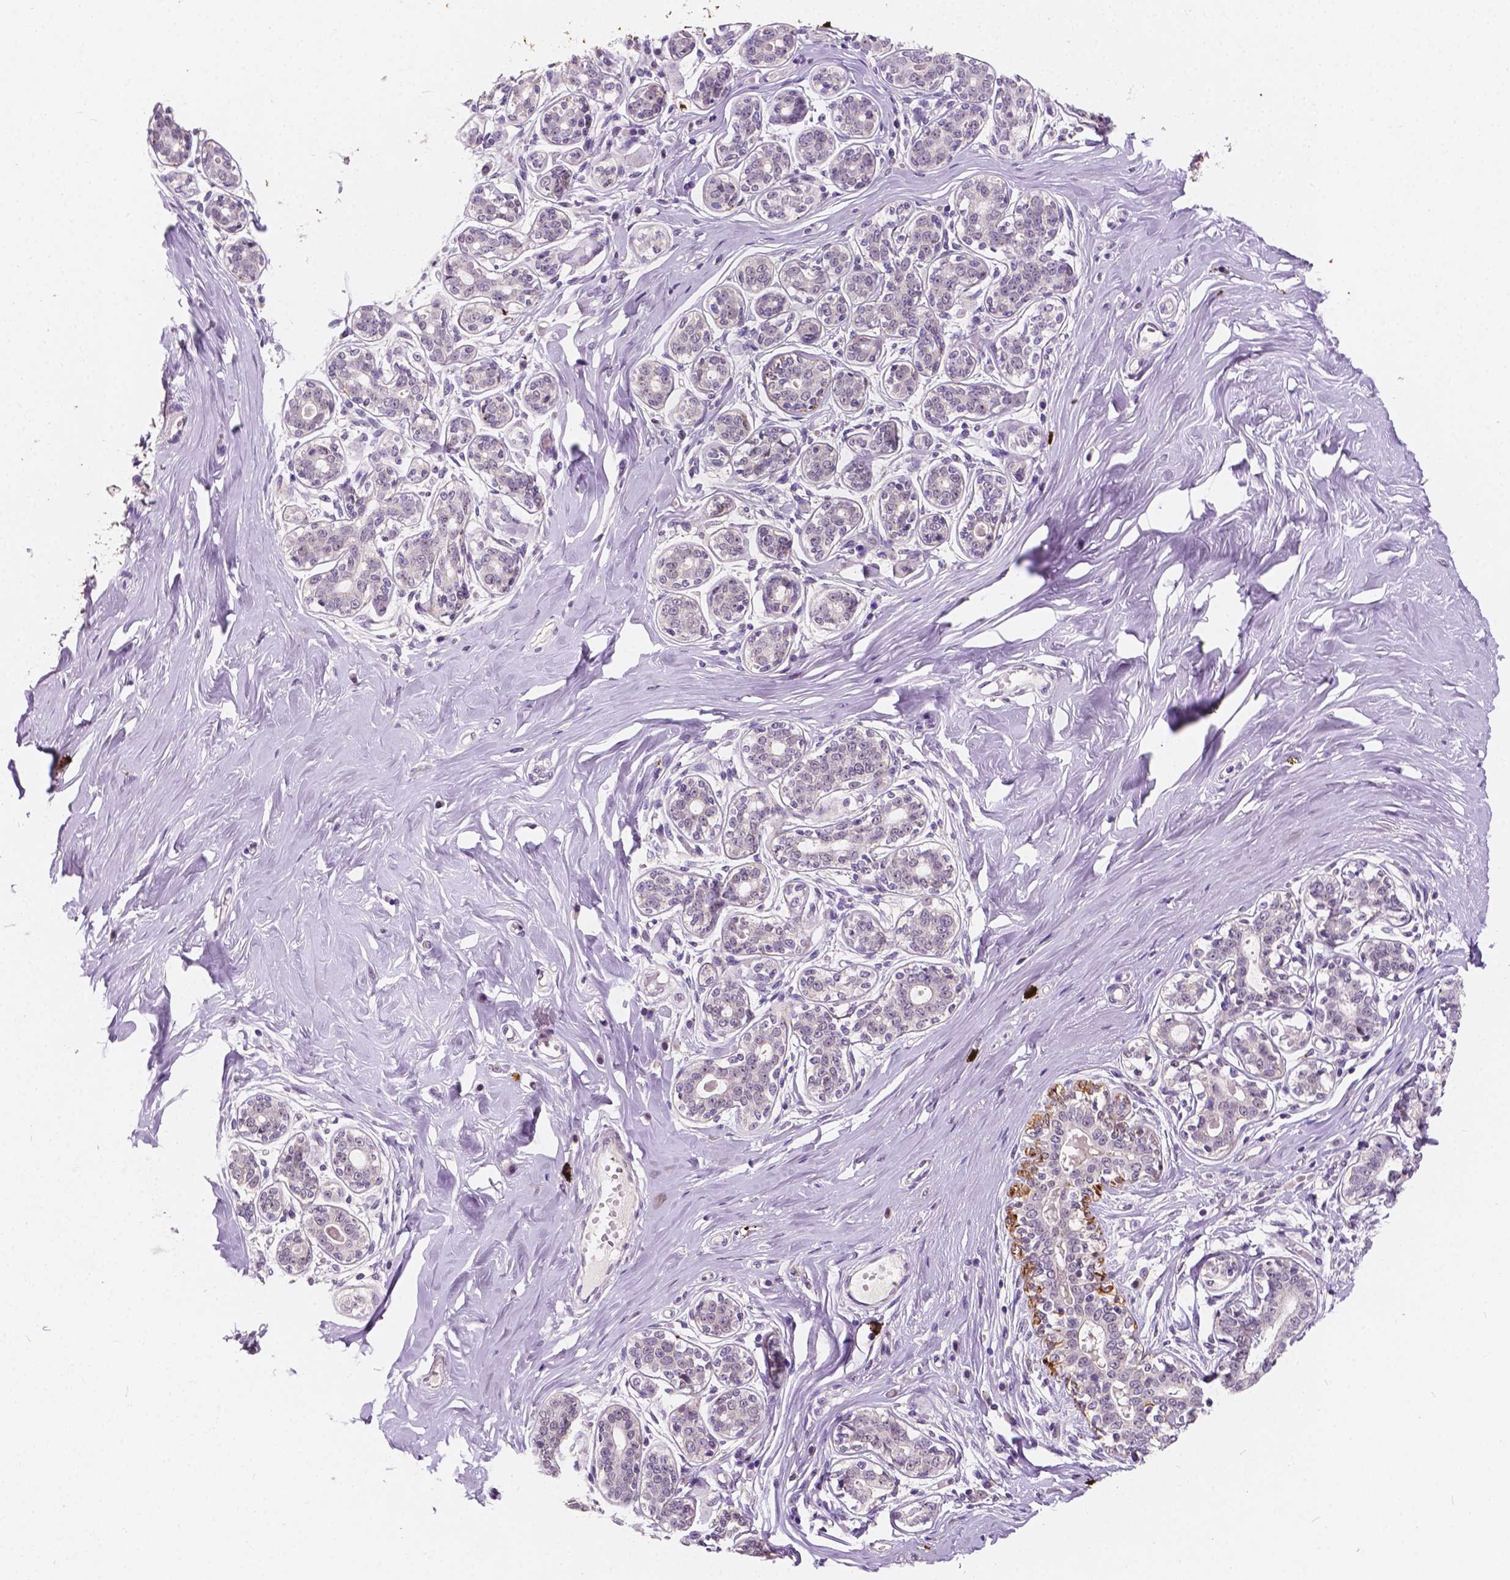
{"staining": {"intensity": "negative", "quantity": "none", "location": "none"}, "tissue": "breast", "cell_type": "Adipocytes", "image_type": "normal", "snomed": [{"axis": "morphology", "description": "Normal tissue, NOS"}, {"axis": "topography", "description": "Skin"}, {"axis": "topography", "description": "Breast"}], "caption": "IHC of benign human breast reveals no staining in adipocytes.", "gene": "SIRT2", "patient": {"sex": "female", "age": 43}}